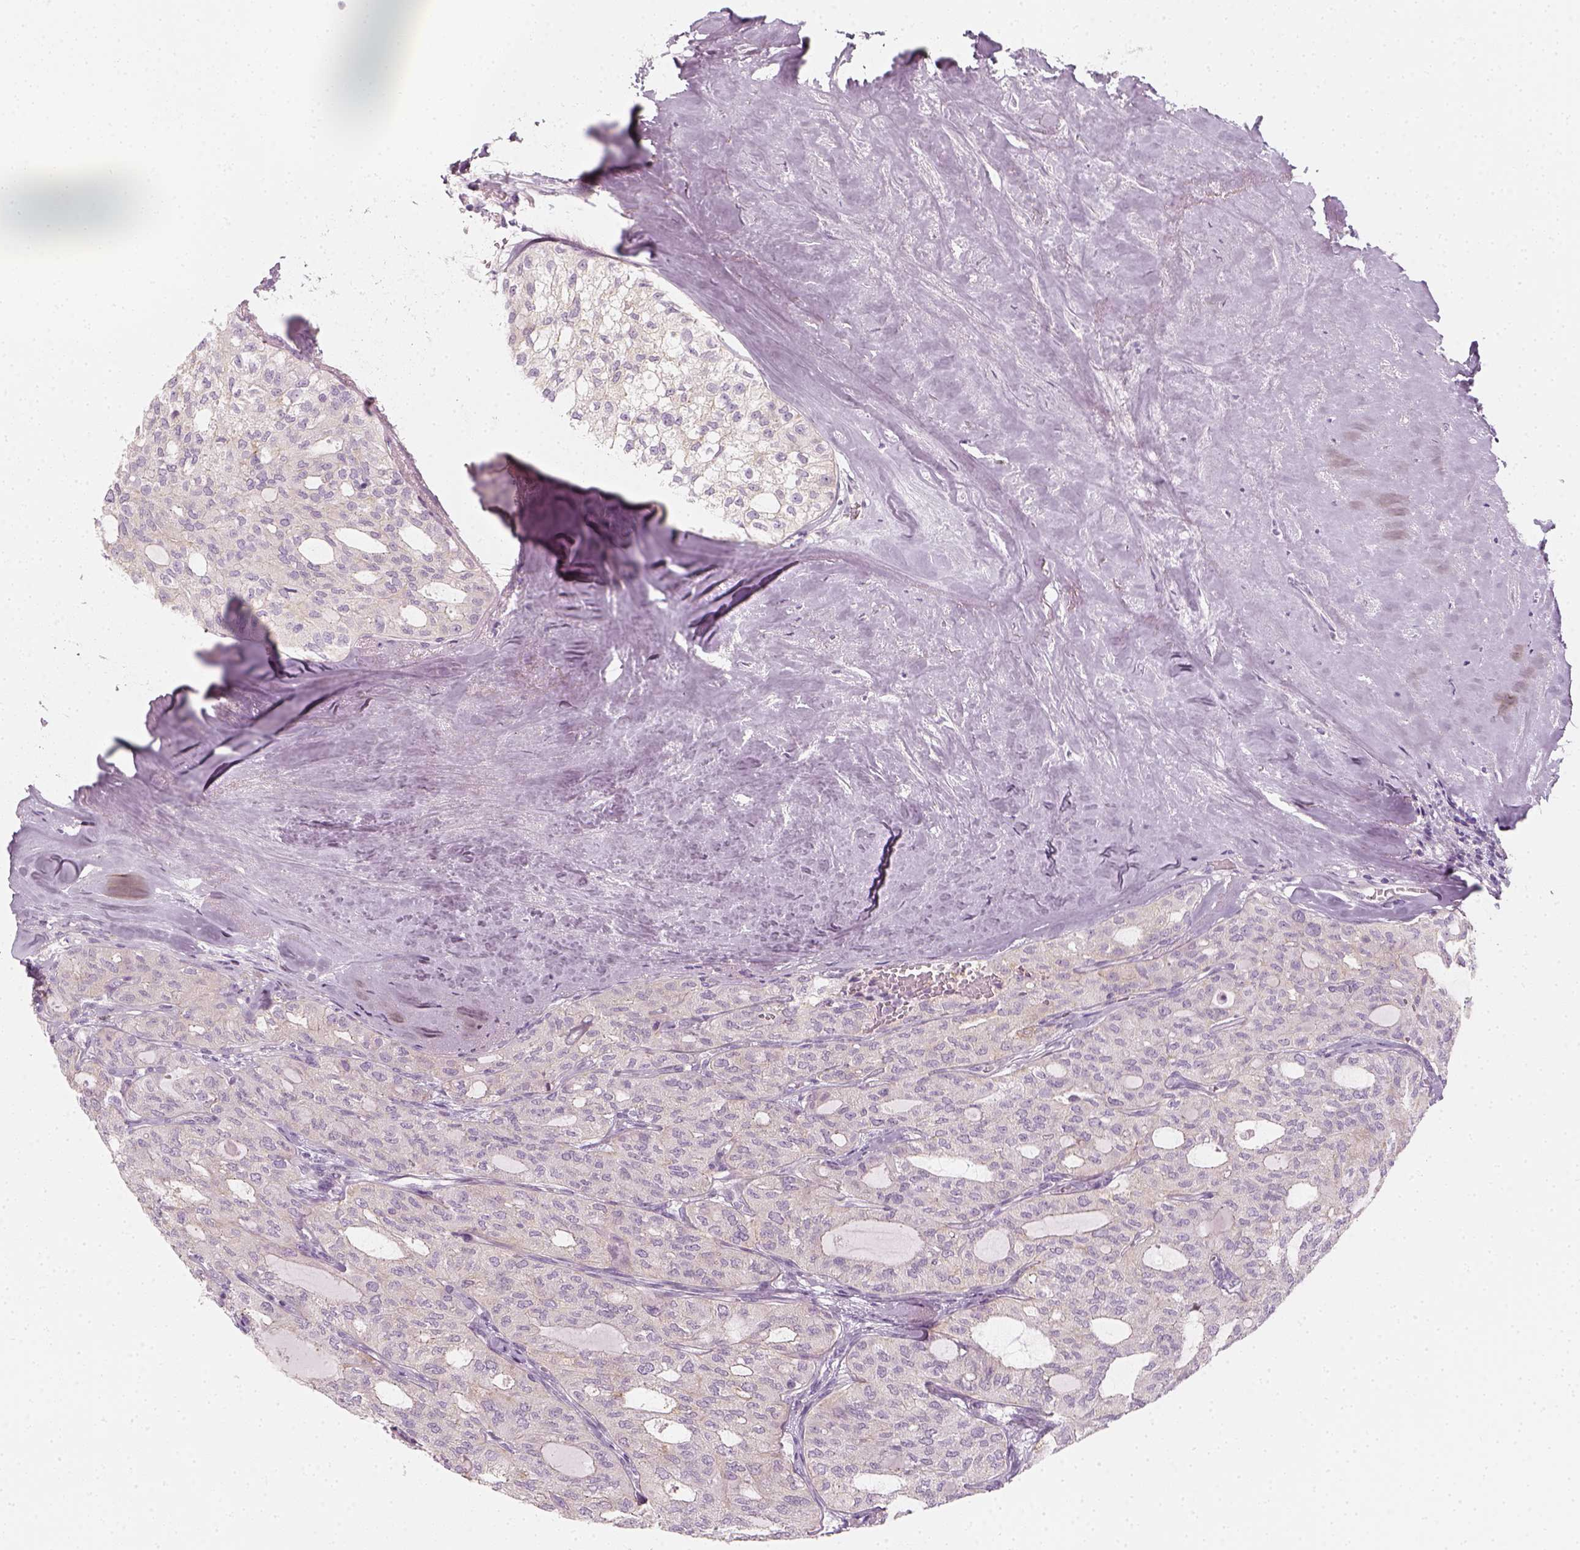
{"staining": {"intensity": "weak", "quantity": "<25%", "location": "cytoplasmic/membranous"}, "tissue": "thyroid cancer", "cell_type": "Tumor cells", "image_type": "cancer", "snomed": [{"axis": "morphology", "description": "Follicular adenoma carcinoma, NOS"}, {"axis": "topography", "description": "Thyroid gland"}], "caption": "DAB (3,3'-diaminobenzidine) immunohistochemical staining of human thyroid cancer shows no significant positivity in tumor cells.", "gene": "PRAME", "patient": {"sex": "male", "age": 75}}